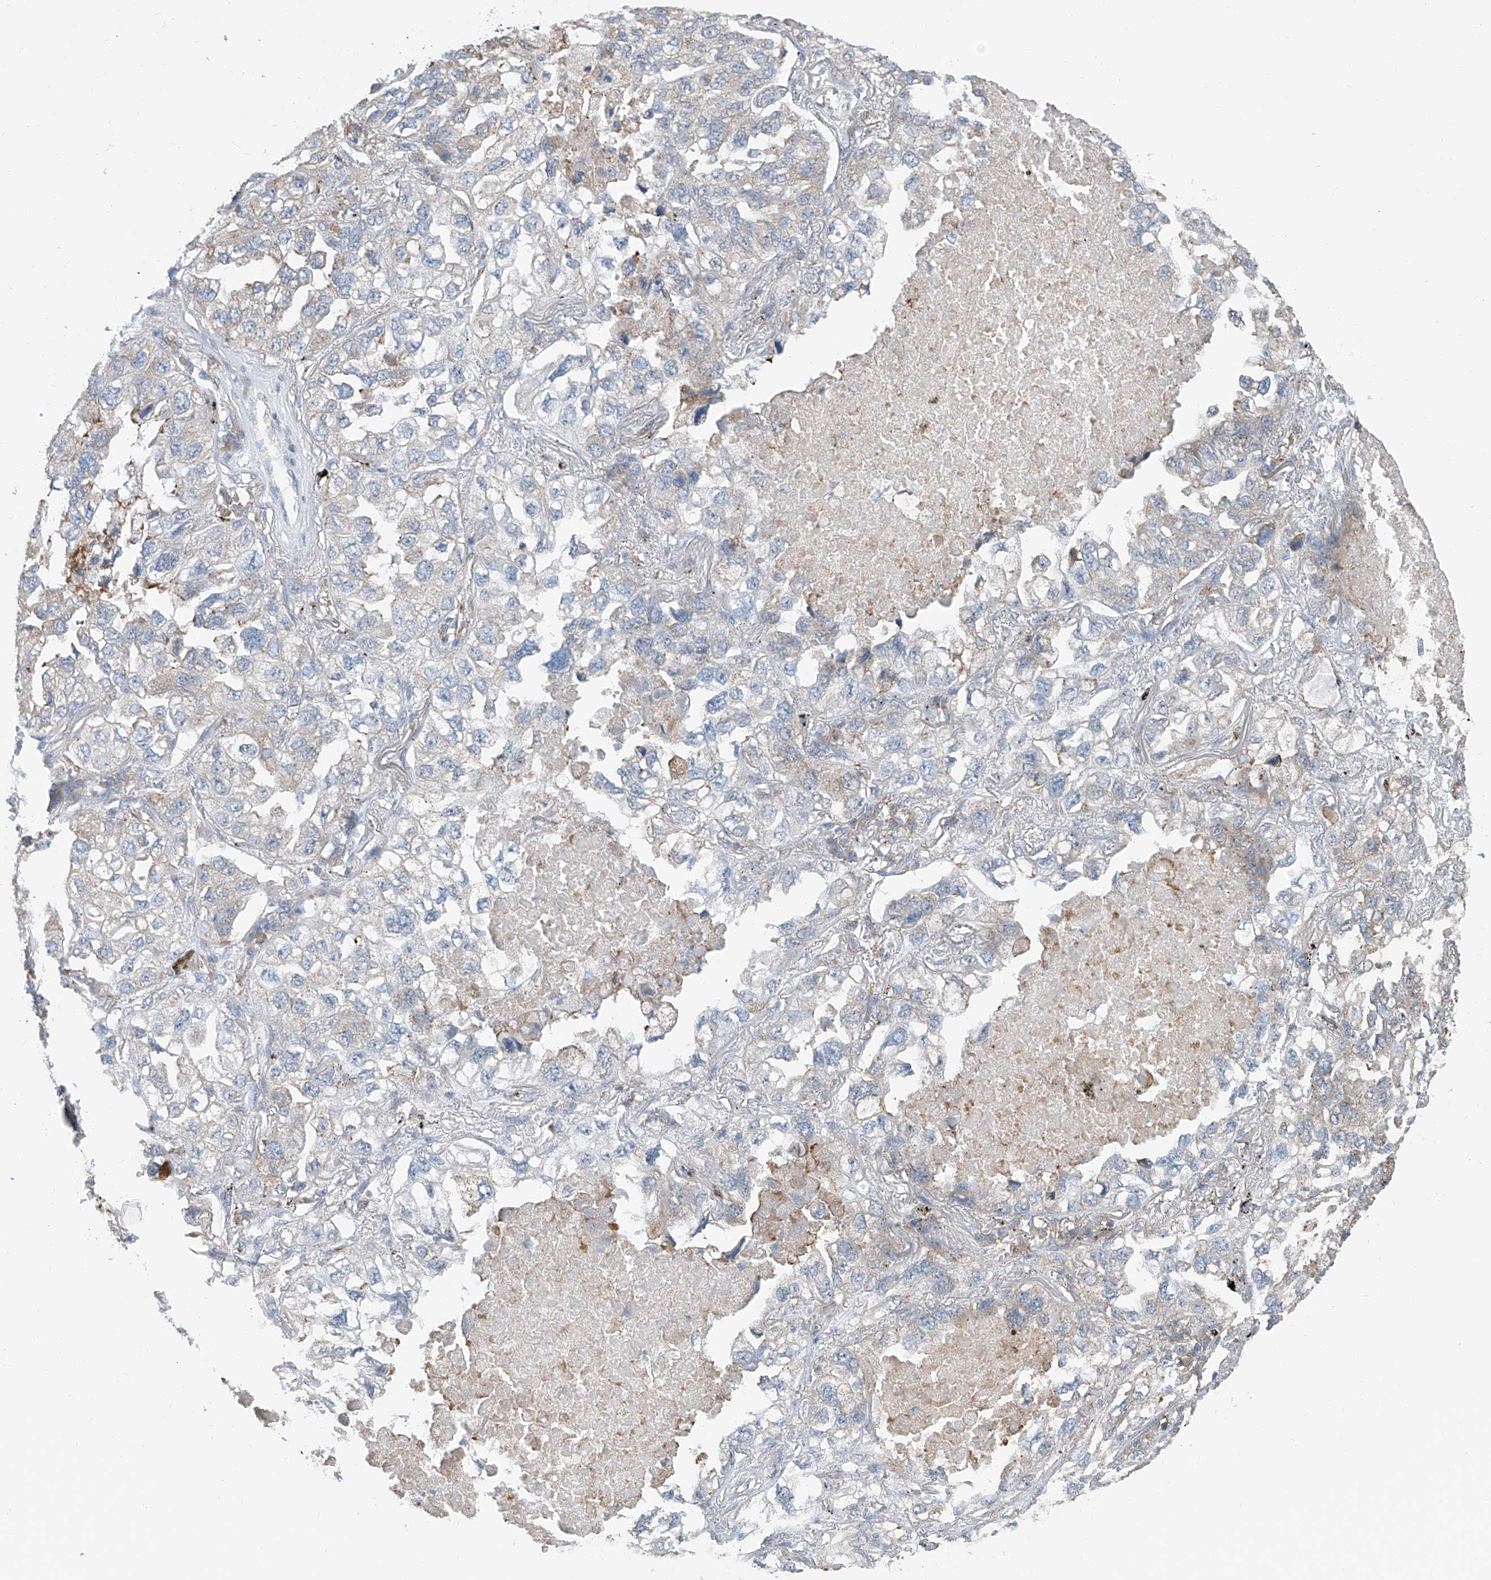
{"staining": {"intensity": "negative", "quantity": "none", "location": "none"}, "tissue": "lung cancer", "cell_type": "Tumor cells", "image_type": "cancer", "snomed": [{"axis": "morphology", "description": "Adenocarcinoma, NOS"}, {"axis": "topography", "description": "Lung"}], "caption": "This is a histopathology image of IHC staining of lung cancer, which shows no staining in tumor cells. The staining was performed using DAB (3,3'-diaminobenzidine) to visualize the protein expression in brown, while the nuclei were stained in blue with hematoxylin (Magnification: 20x).", "gene": "KCNK10", "patient": {"sex": "male", "age": 65}}